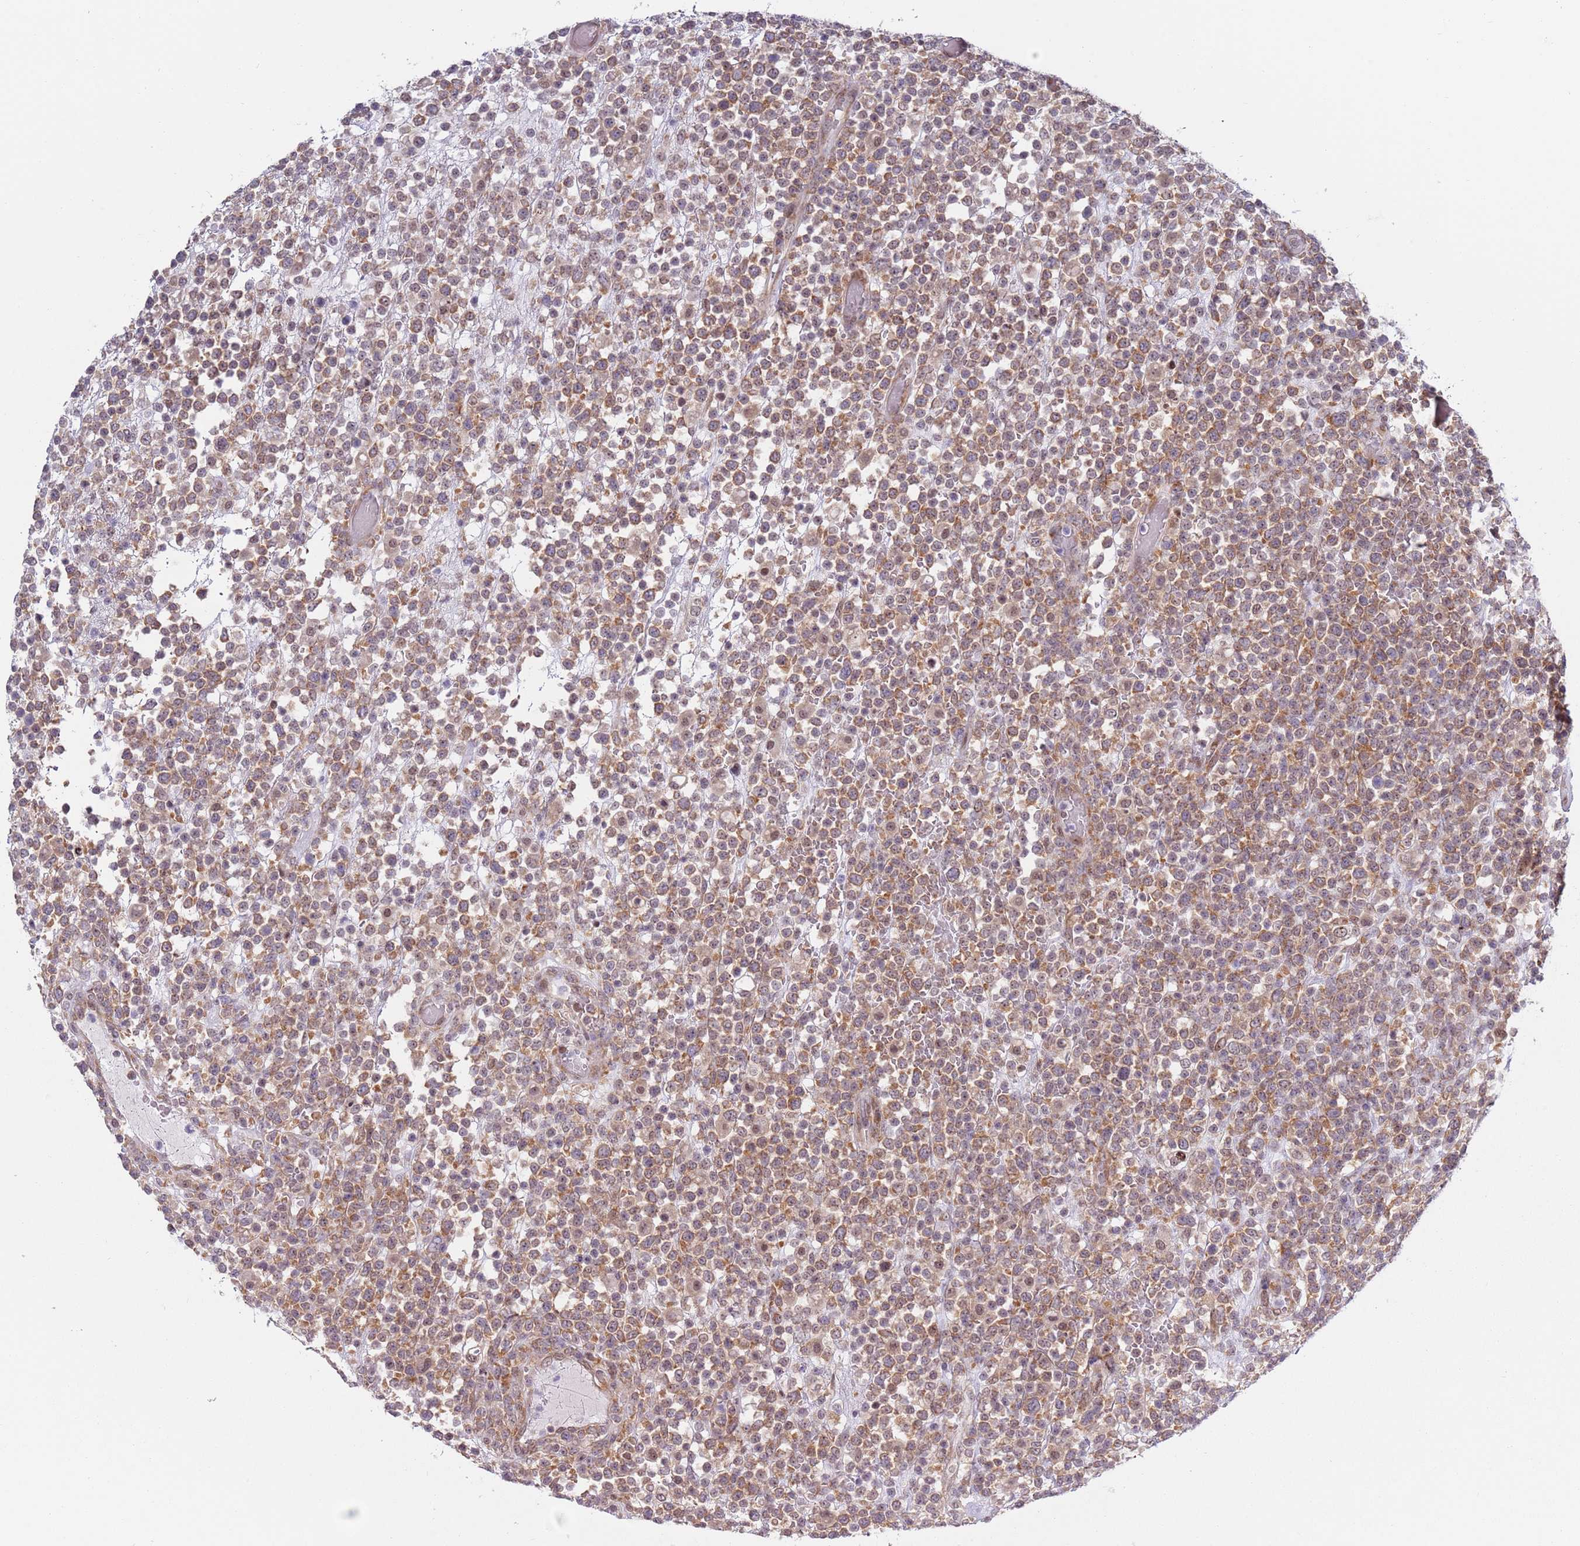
{"staining": {"intensity": "moderate", "quantity": ">75%", "location": "cytoplasmic/membranous"}, "tissue": "lymphoma", "cell_type": "Tumor cells", "image_type": "cancer", "snomed": [{"axis": "morphology", "description": "Malignant lymphoma, non-Hodgkin's type, High grade"}, {"axis": "topography", "description": "Colon"}], "caption": "Immunohistochemical staining of lymphoma reveals medium levels of moderate cytoplasmic/membranous protein positivity in approximately >75% of tumor cells.", "gene": "SLC25A32", "patient": {"sex": "female", "age": 53}}